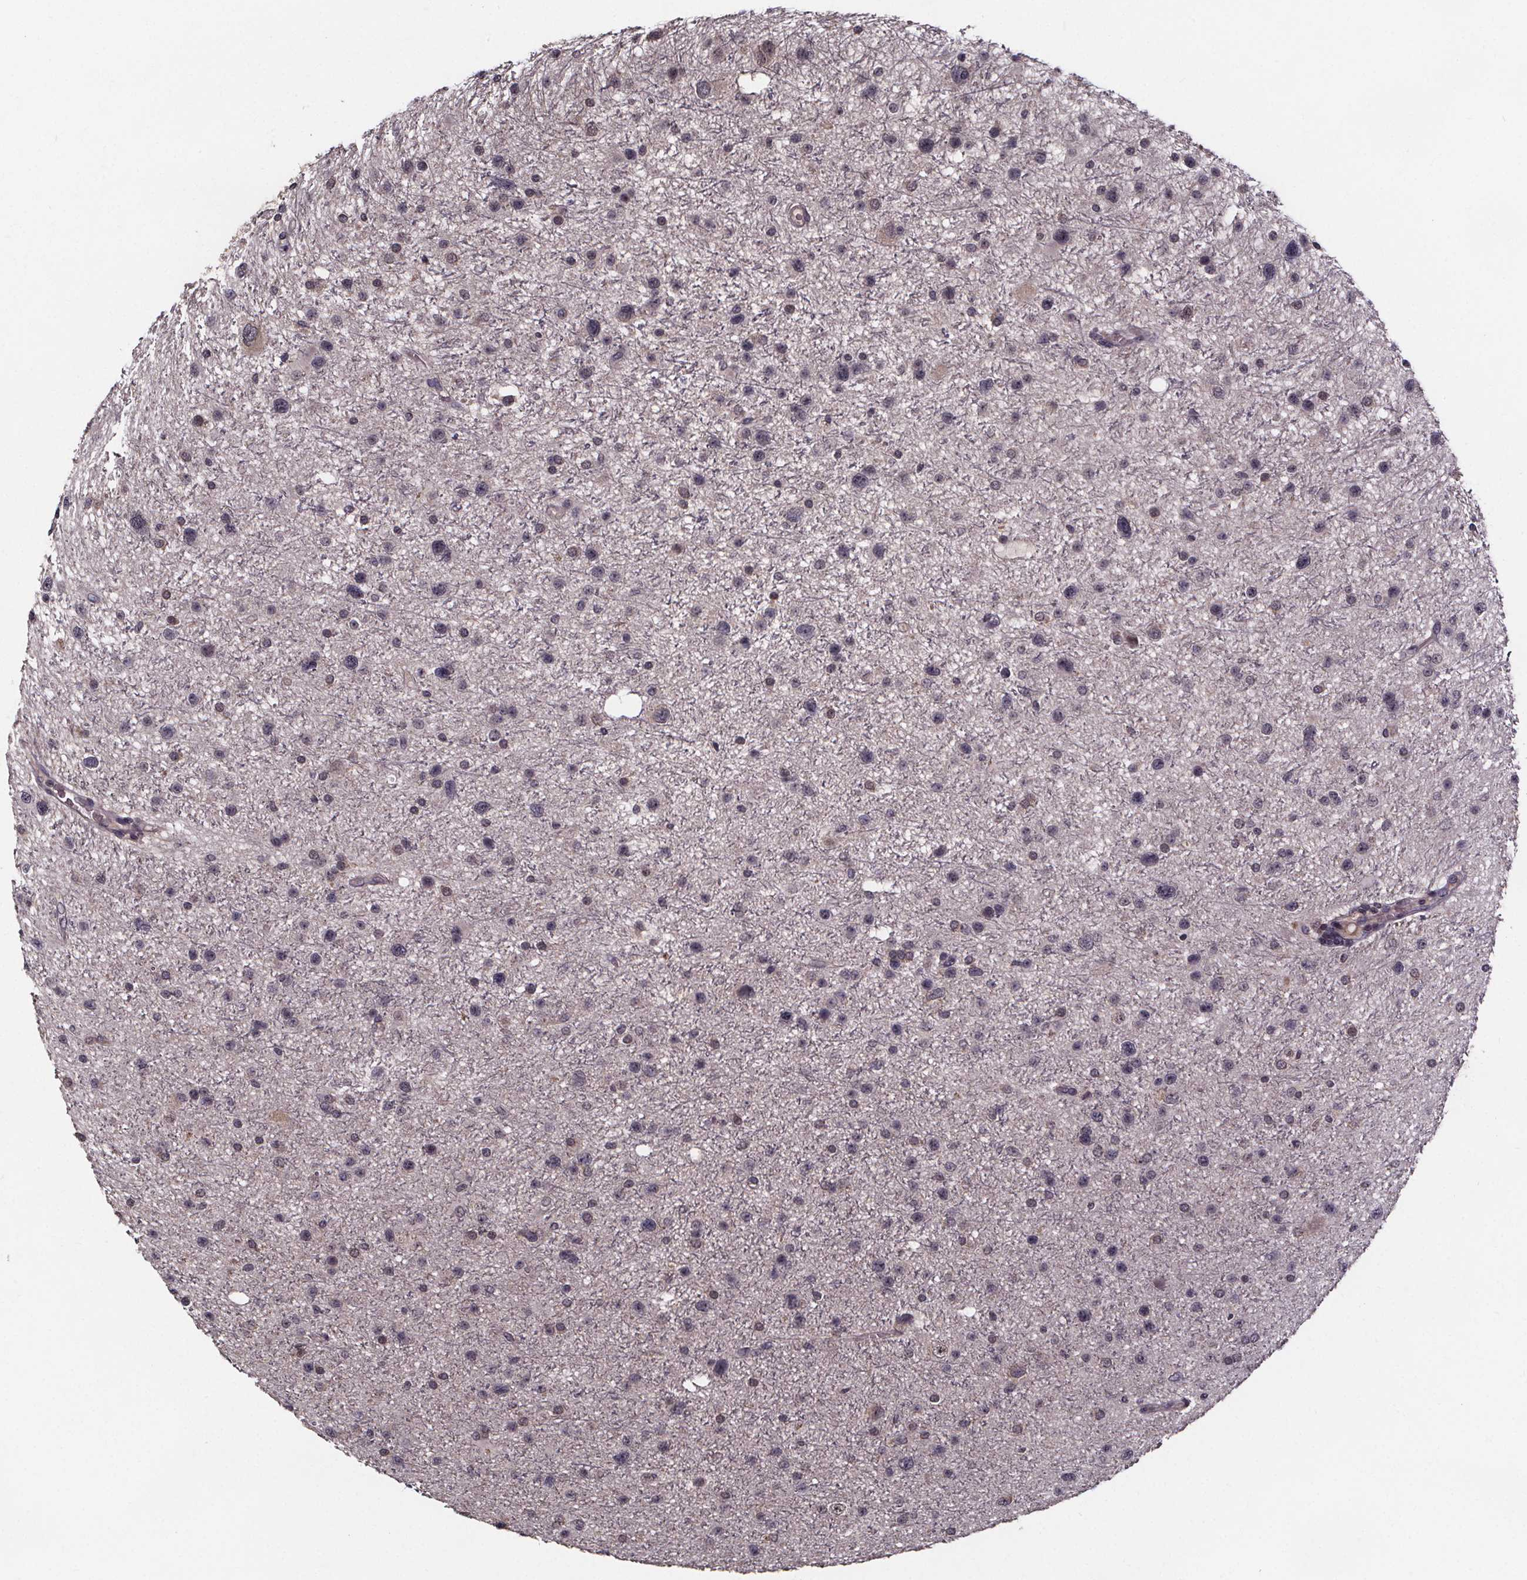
{"staining": {"intensity": "weak", "quantity": "<25%", "location": "cytoplasmic/membranous"}, "tissue": "glioma", "cell_type": "Tumor cells", "image_type": "cancer", "snomed": [{"axis": "morphology", "description": "Glioma, malignant, Low grade"}, {"axis": "topography", "description": "Brain"}], "caption": "Glioma was stained to show a protein in brown. There is no significant staining in tumor cells.", "gene": "SMIM1", "patient": {"sex": "female", "age": 32}}